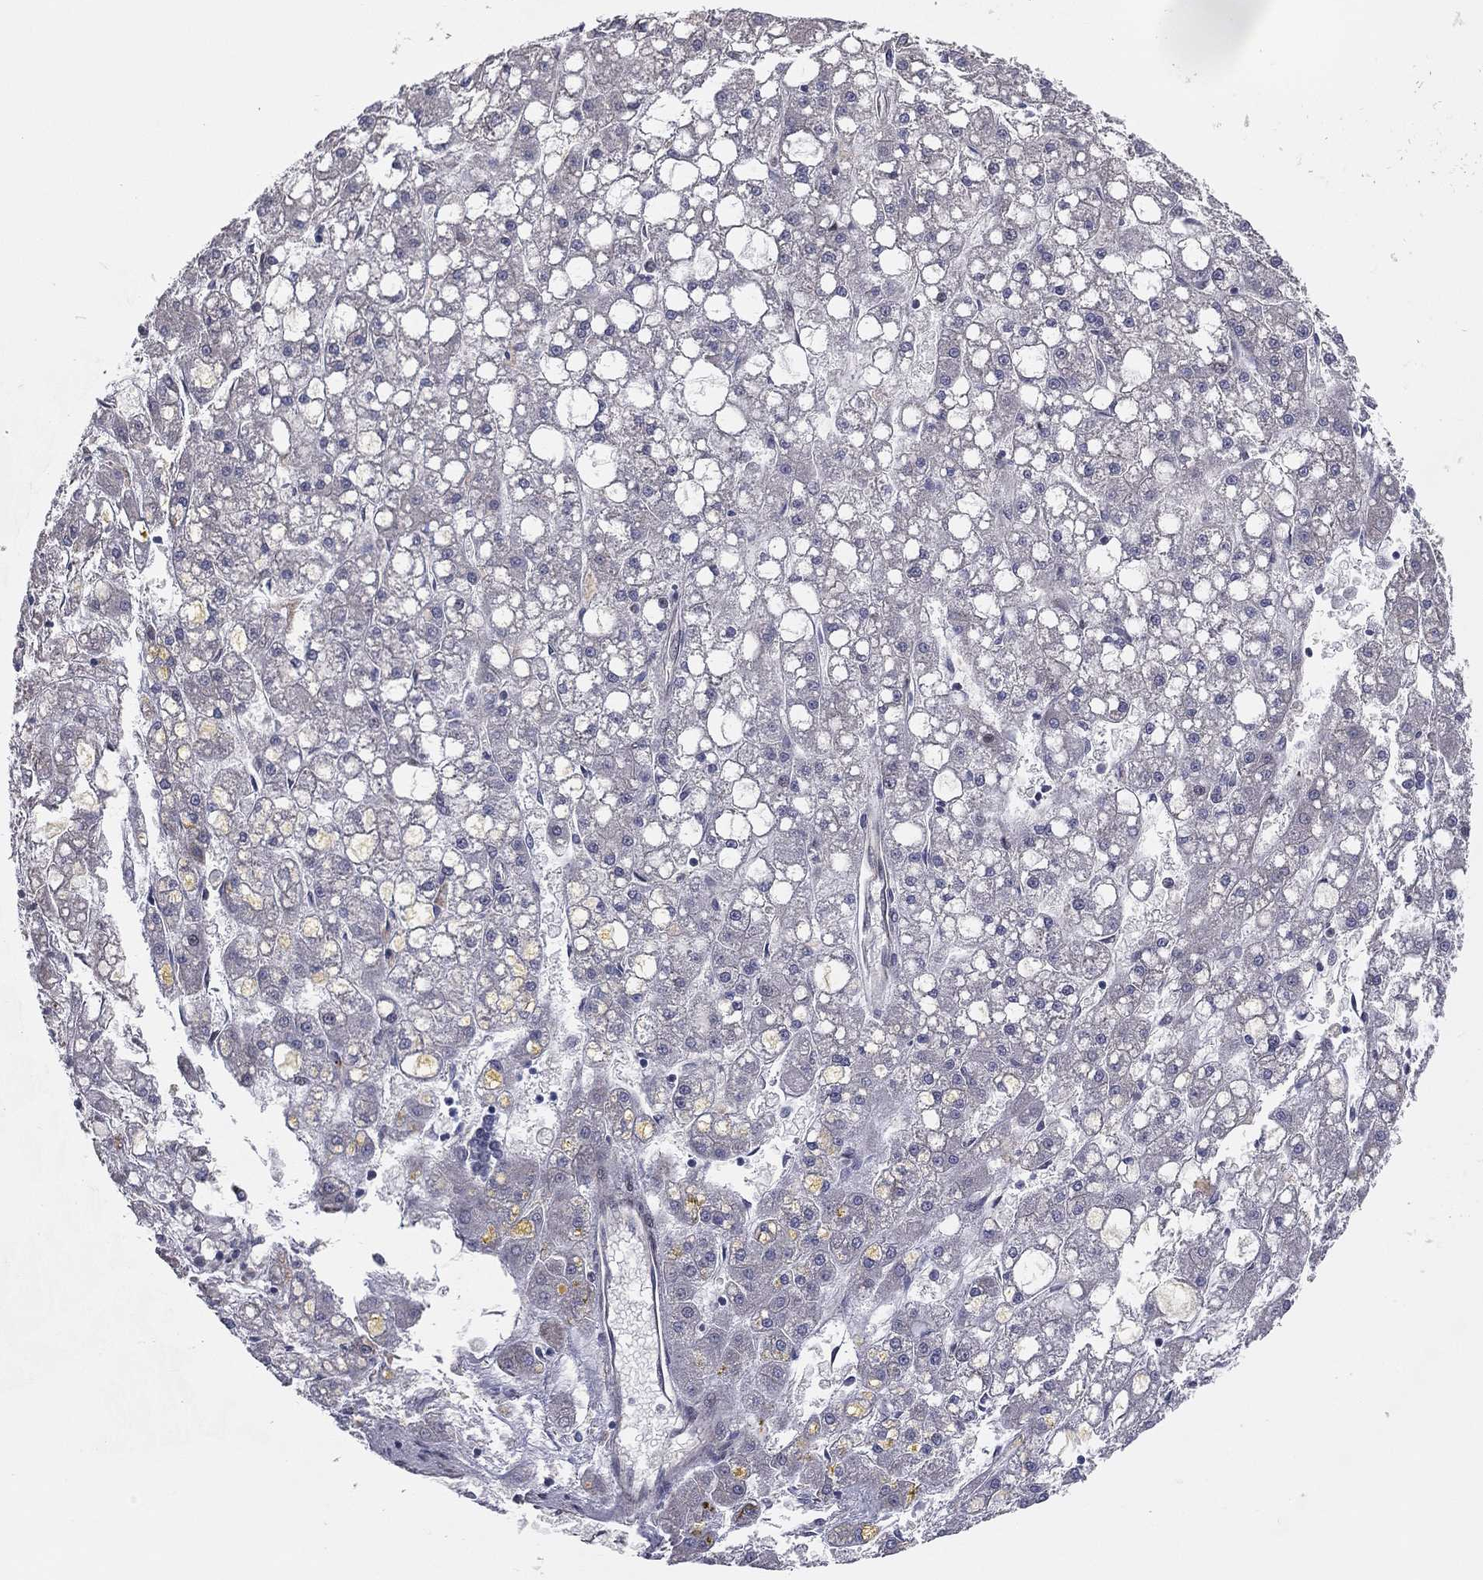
{"staining": {"intensity": "negative", "quantity": "none", "location": "none"}, "tissue": "liver cancer", "cell_type": "Tumor cells", "image_type": "cancer", "snomed": [{"axis": "morphology", "description": "Carcinoma, Hepatocellular, NOS"}, {"axis": "topography", "description": "Liver"}], "caption": "The image exhibits no significant expression in tumor cells of liver hepatocellular carcinoma. (Brightfield microscopy of DAB IHC at high magnification).", "gene": "UTP14A", "patient": {"sex": "male", "age": 67}}